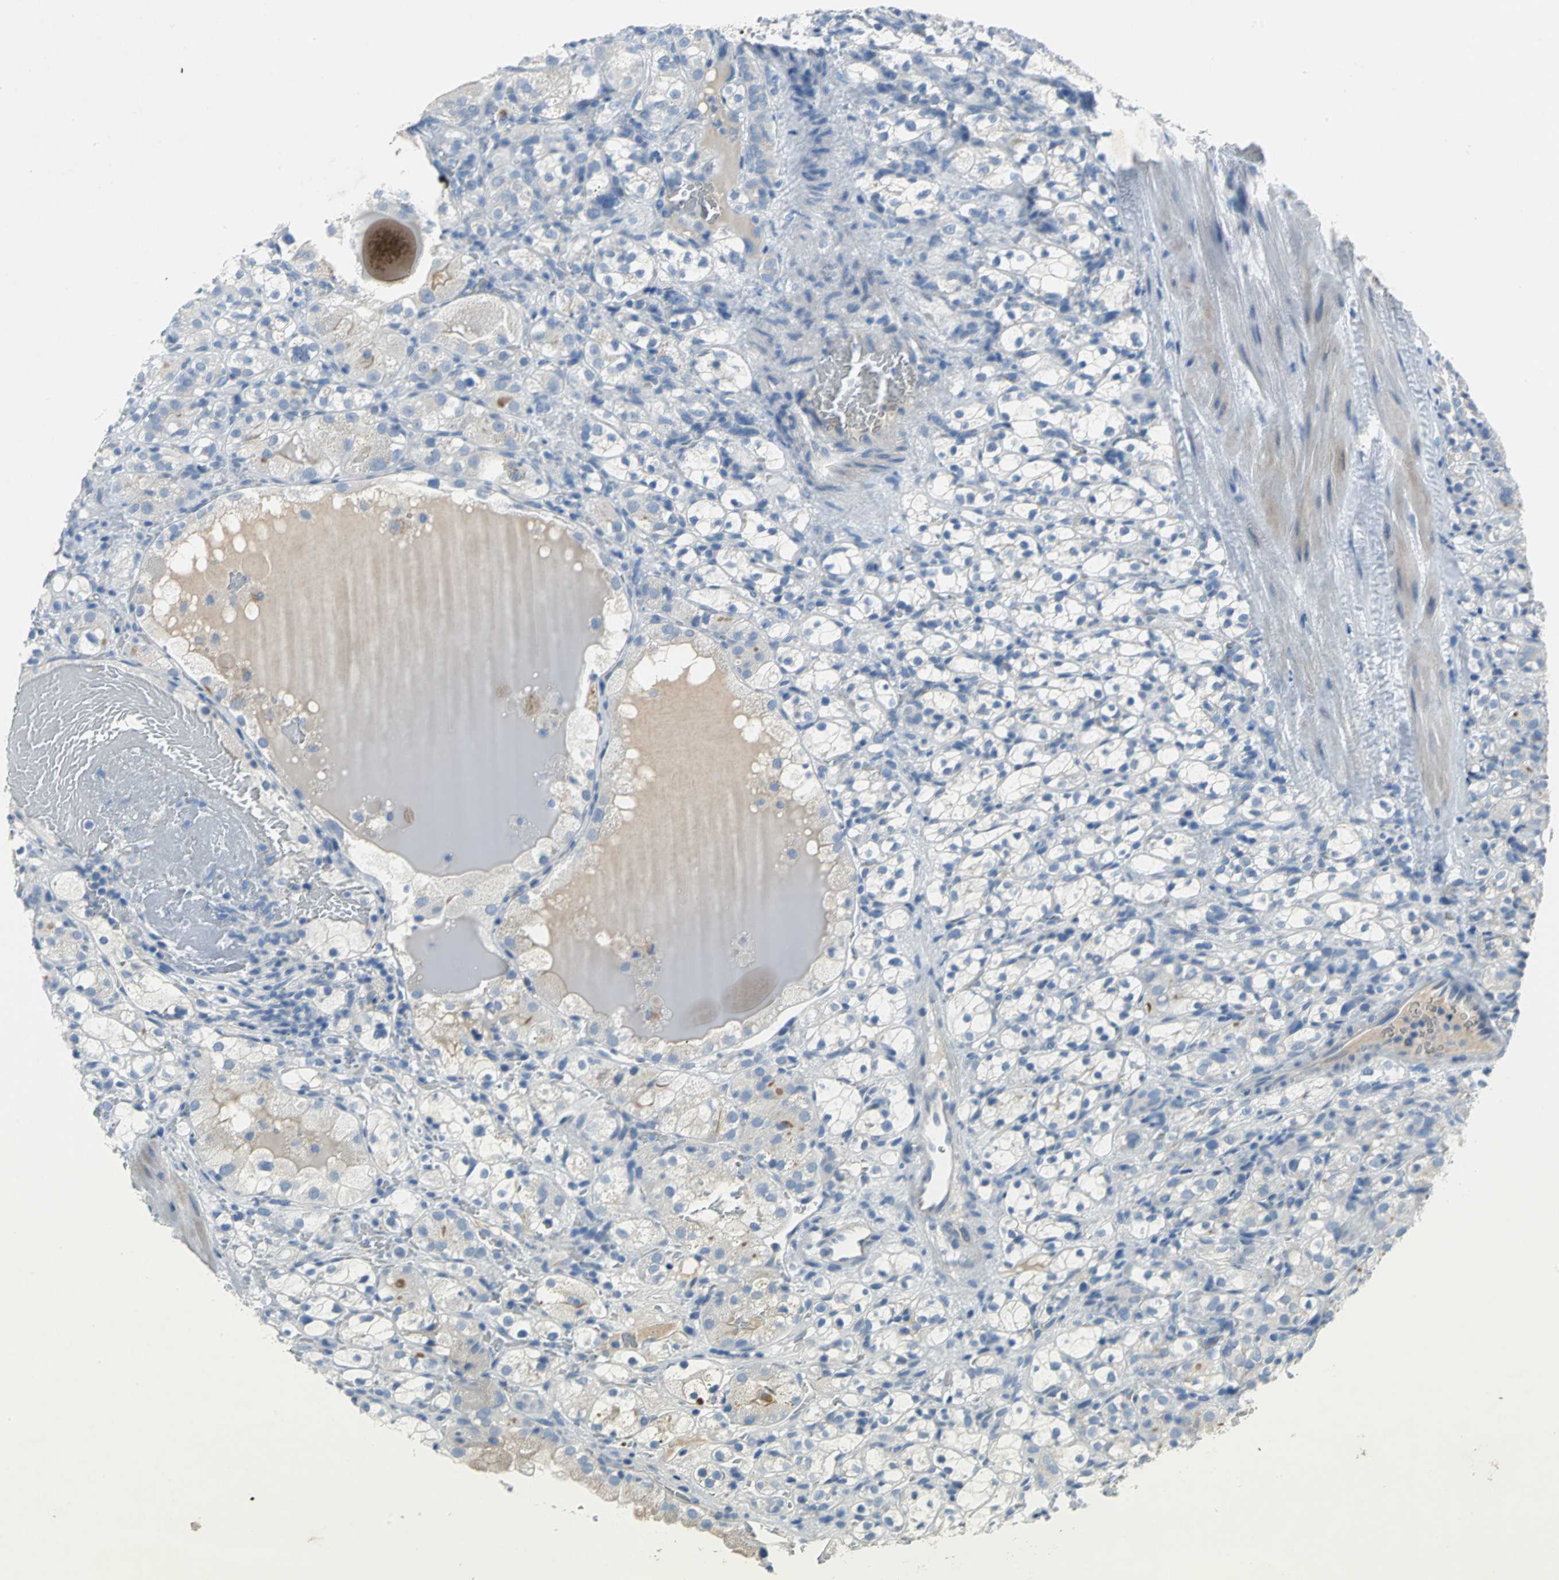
{"staining": {"intensity": "negative", "quantity": "none", "location": "none"}, "tissue": "renal cancer", "cell_type": "Tumor cells", "image_type": "cancer", "snomed": [{"axis": "morphology", "description": "Normal tissue, NOS"}, {"axis": "morphology", "description": "Adenocarcinoma, NOS"}, {"axis": "topography", "description": "Kidney"}], "caption": "An image of human renal cancer (adenocarcinoma) is negative for staining in tumor cells.", "gene": "PTGDS", "patient": {"sex": "male", "age": 61}}